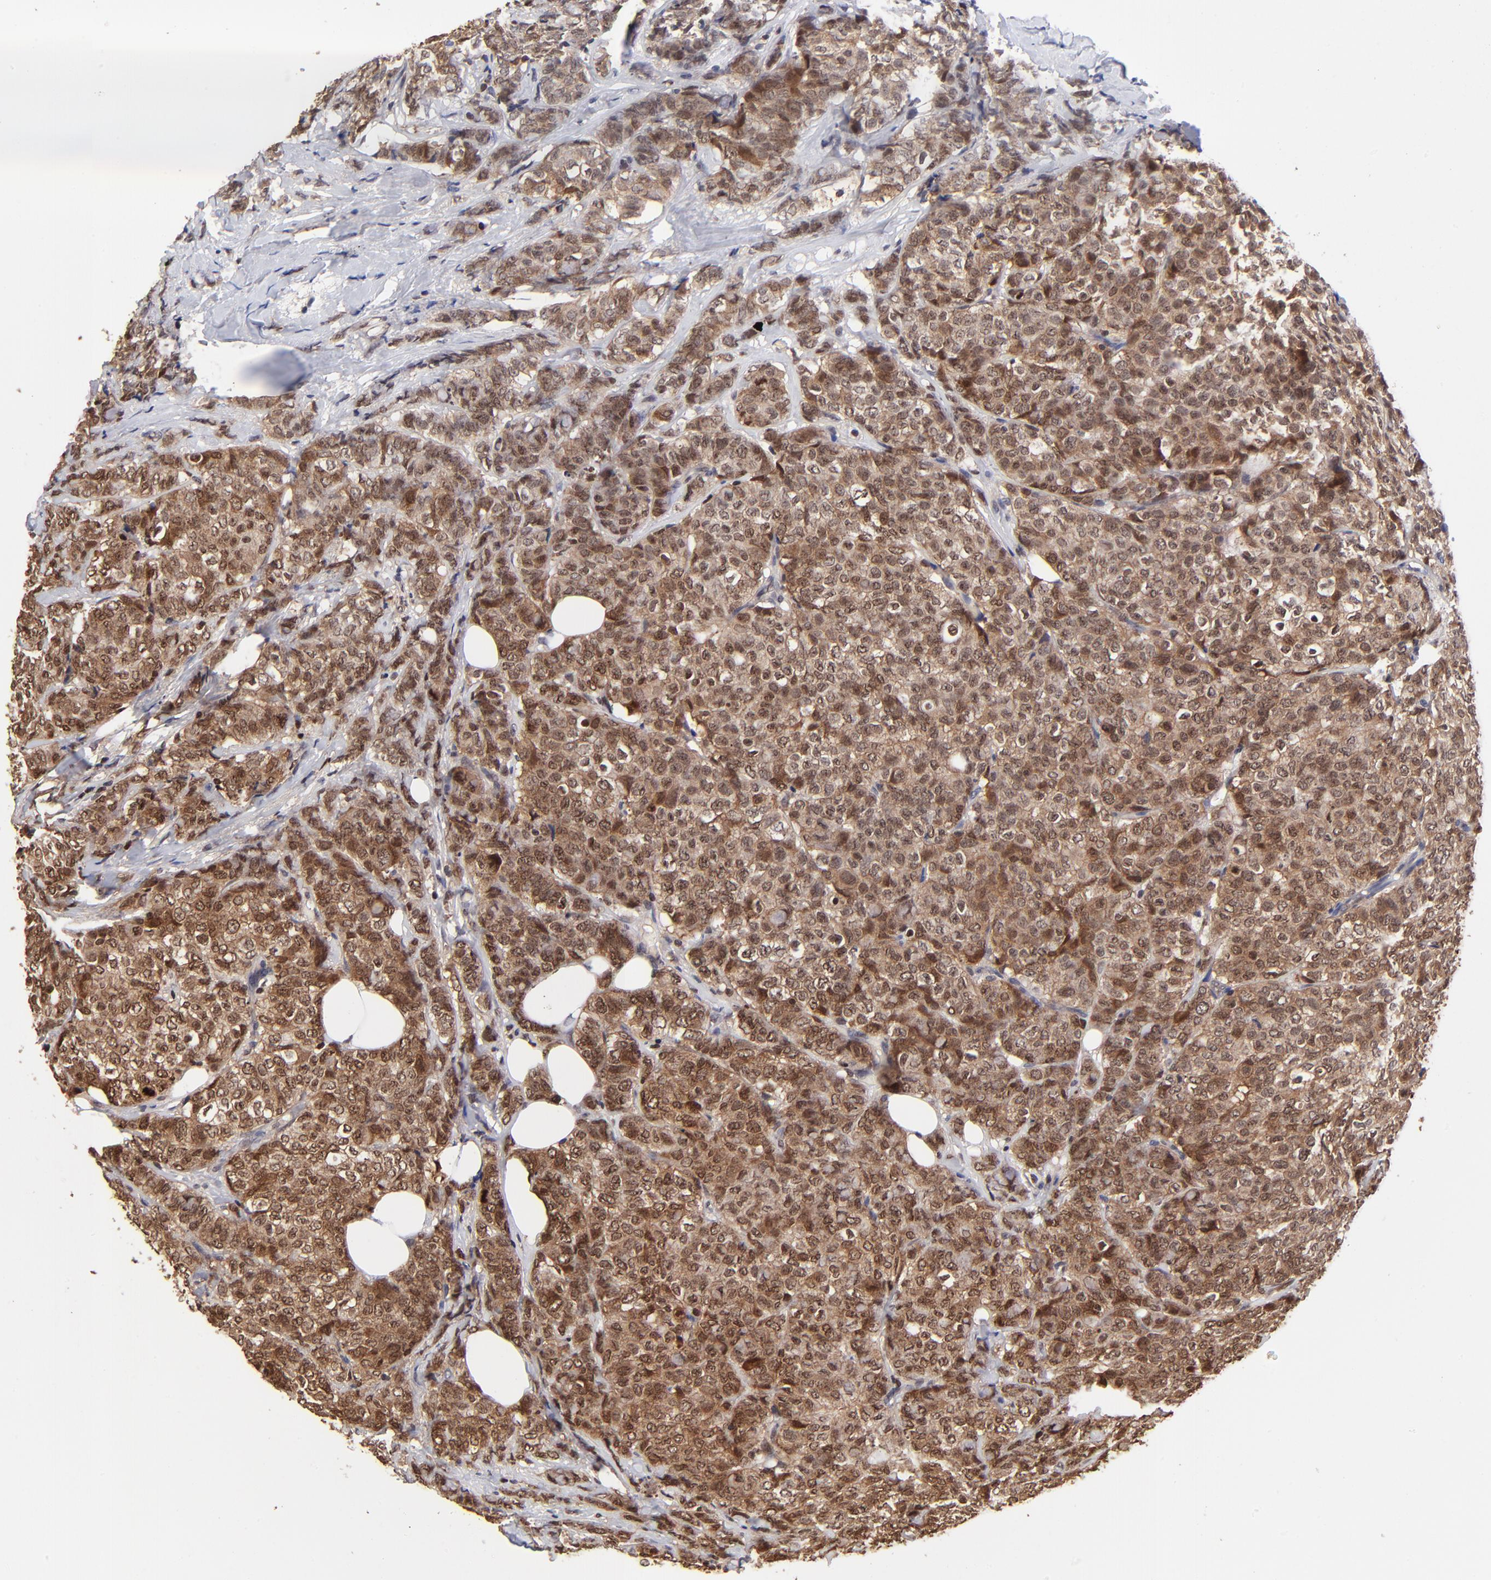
{"staining": {"intensity": "moderate", "quantity": ">75%", "location": "cytoplasmic/membranous,nuclear"}, "tissue": "breast cancer", "cell_type": "Tumor cells", "image_type": "cancer", "snomed": [{"axis": "morphology", "description": "Lobular carcinoma"}, {"axis": "topography", "description": "Breast"}], "caption": "The immunohistochemical stain labels moderate cytoplasmic/membranous and nuclear positivity in tumor cells of breast cancer (lobular carcinoma) tissue. (brown staining indicates protein expression, while blue staining denotes nuclei).", "gene": "DCTPP1", "patient": {"sex": "female", "age": 60}}